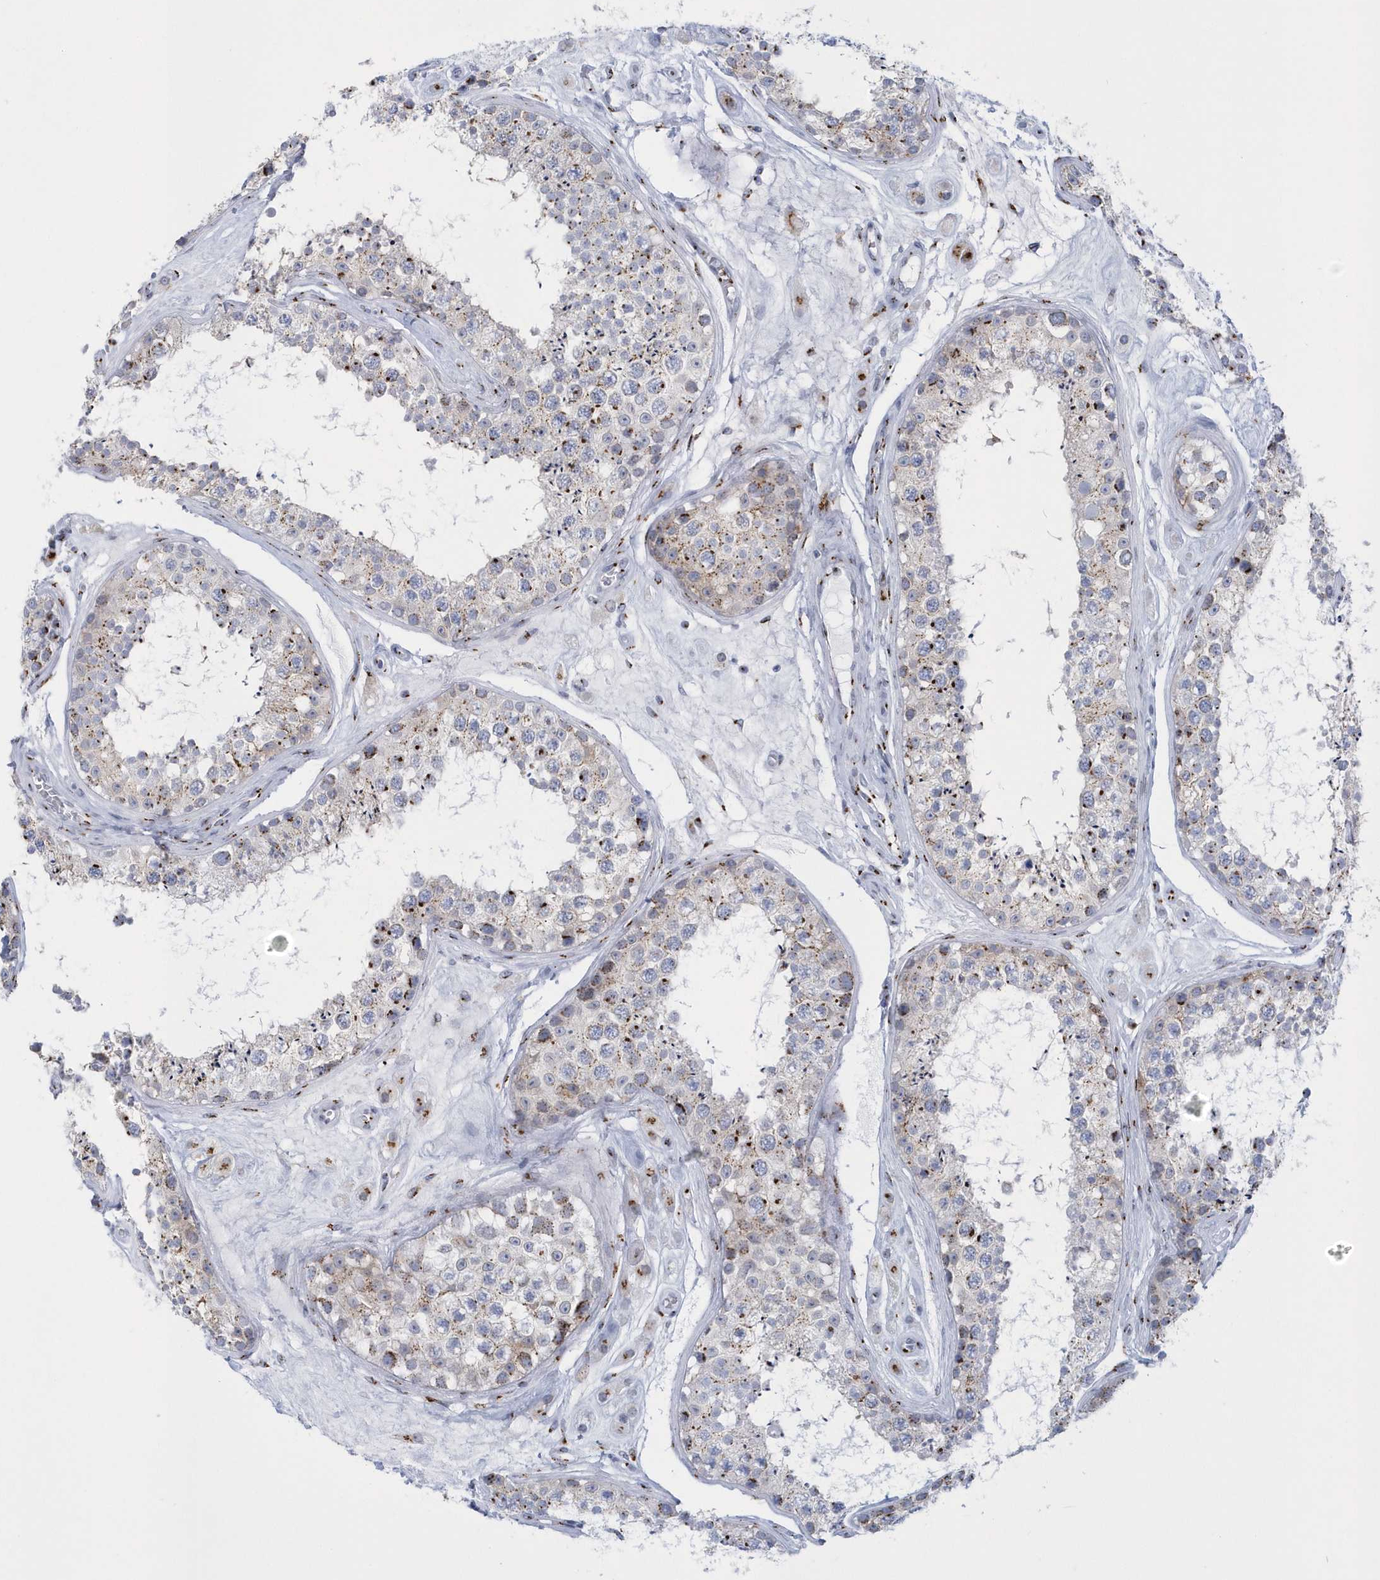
{"staining": {"intensity": "moderate", "quantity": "25%-75%", "location": "cytoplasmic/membranous"}, "tissue": "testis", "cell_type": "Cells in seminiferous ducts", "image_type": "normal", "snomed": [{"axis": "morphology", "description": "Normal tissue, NOS"}, {"axis": "topography", "description": "Testis"}], "caption": "About 25%-75% of cells in seminiferous ducts in benign testis demonstrate moderate cytoplasmic/membranous protein staining as visualized by brown immunohistochemical staining.", "gene": "SLX9", "patient": {"sex": "male", "age": 25}}